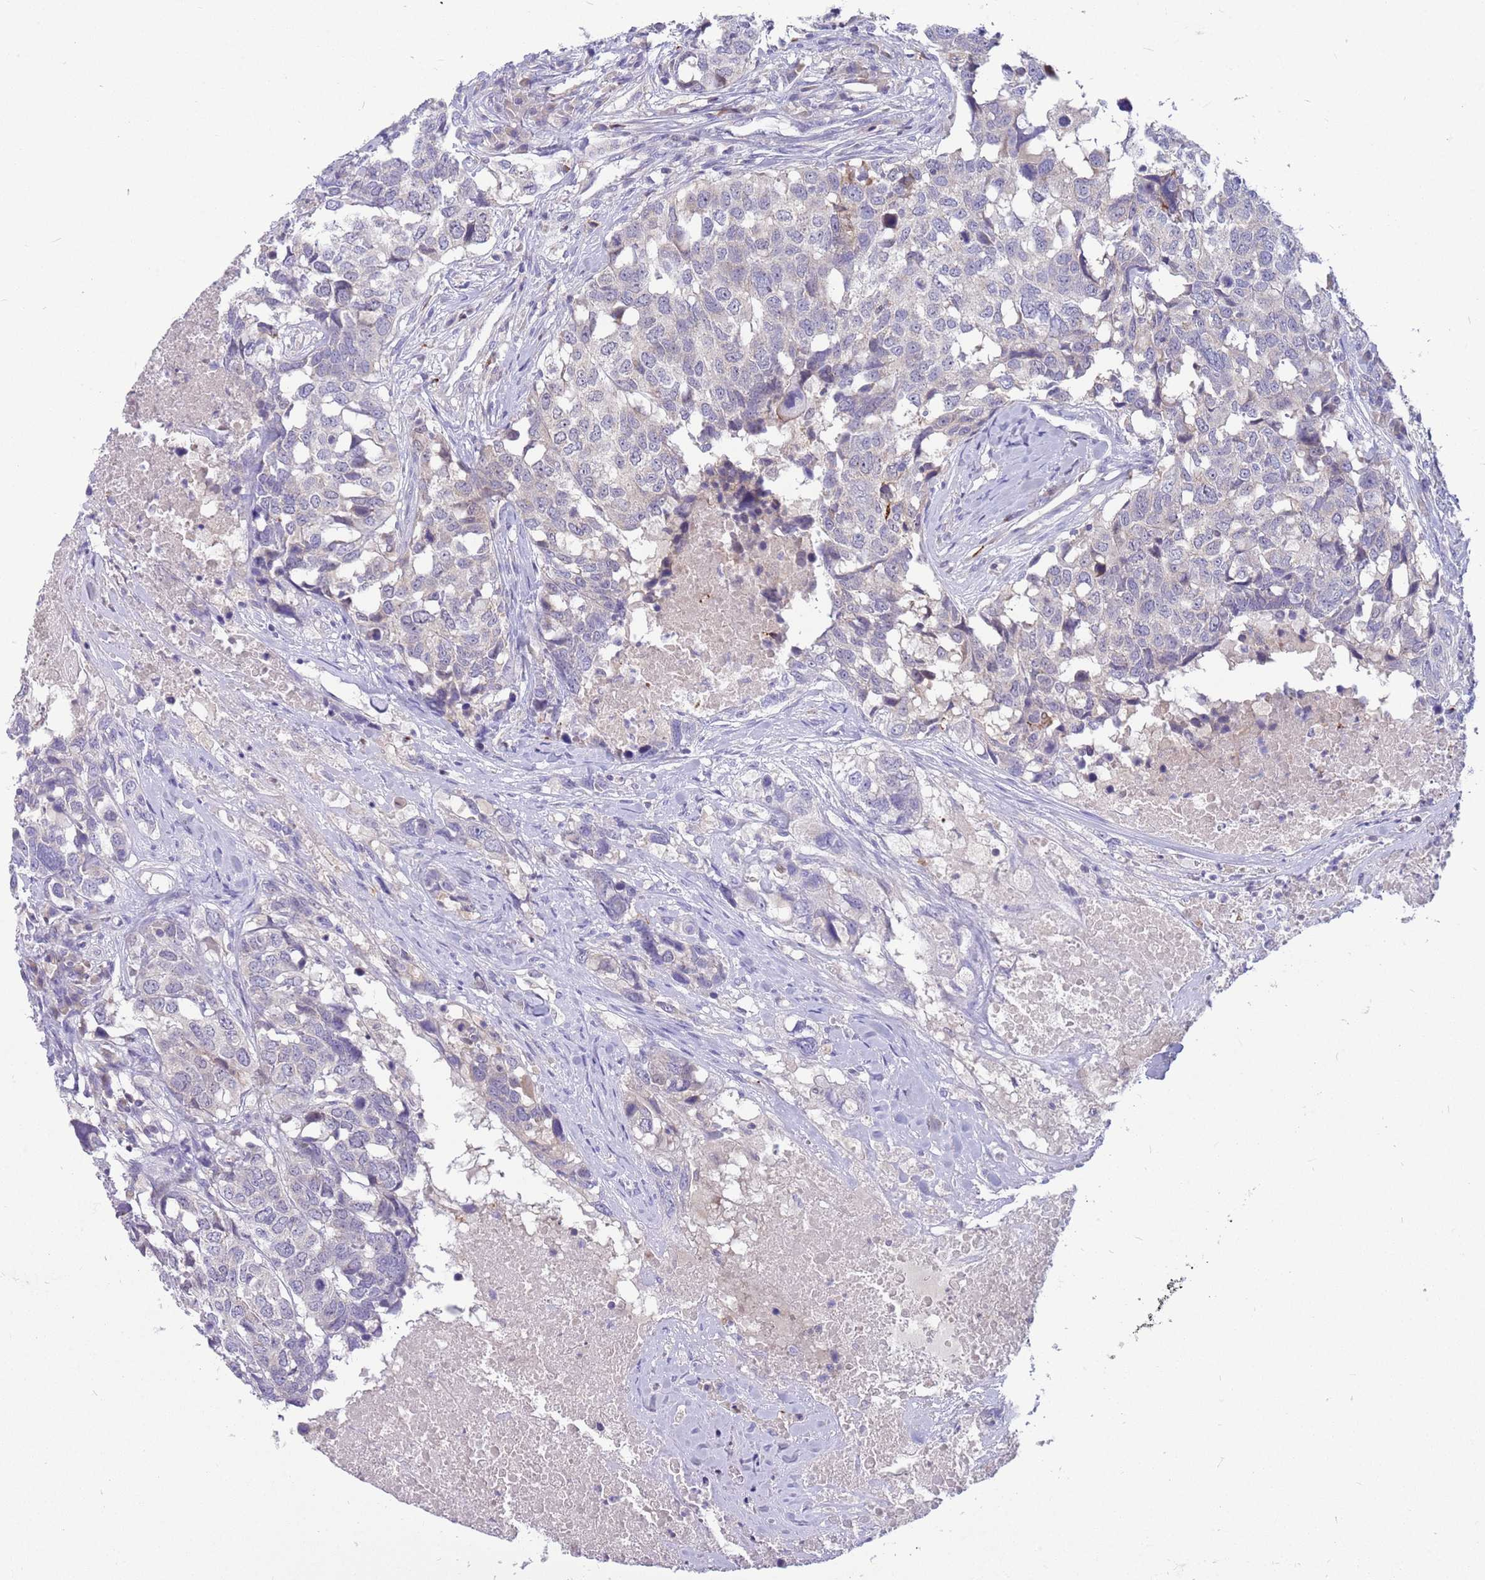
{"staining": {"intensity": "negative", "quantity": "none", "location": "none"}, "tissue": "head and neck cancer", "cell_type": "Tumor cells", "image_type": "cancer", "snomed": [{"axis": "morphology", "description": "Squamous cell carcinoma, NOS"}, {"axis": "topography", "description": "Head-Neck"}], "caption": "An immunohistochemistry (IHC) image of head and neck cancer (squamous cell carcinoma) is shown. There is no staining in tumor cells of head and neck cancer (squamous cell carcinoma). The staining is performed using DAB brown chromogen with nuclei counter-stained in using hematoxylin.", "gene": "DDHD1", "patient": {"sex": "male", "age": 66}}